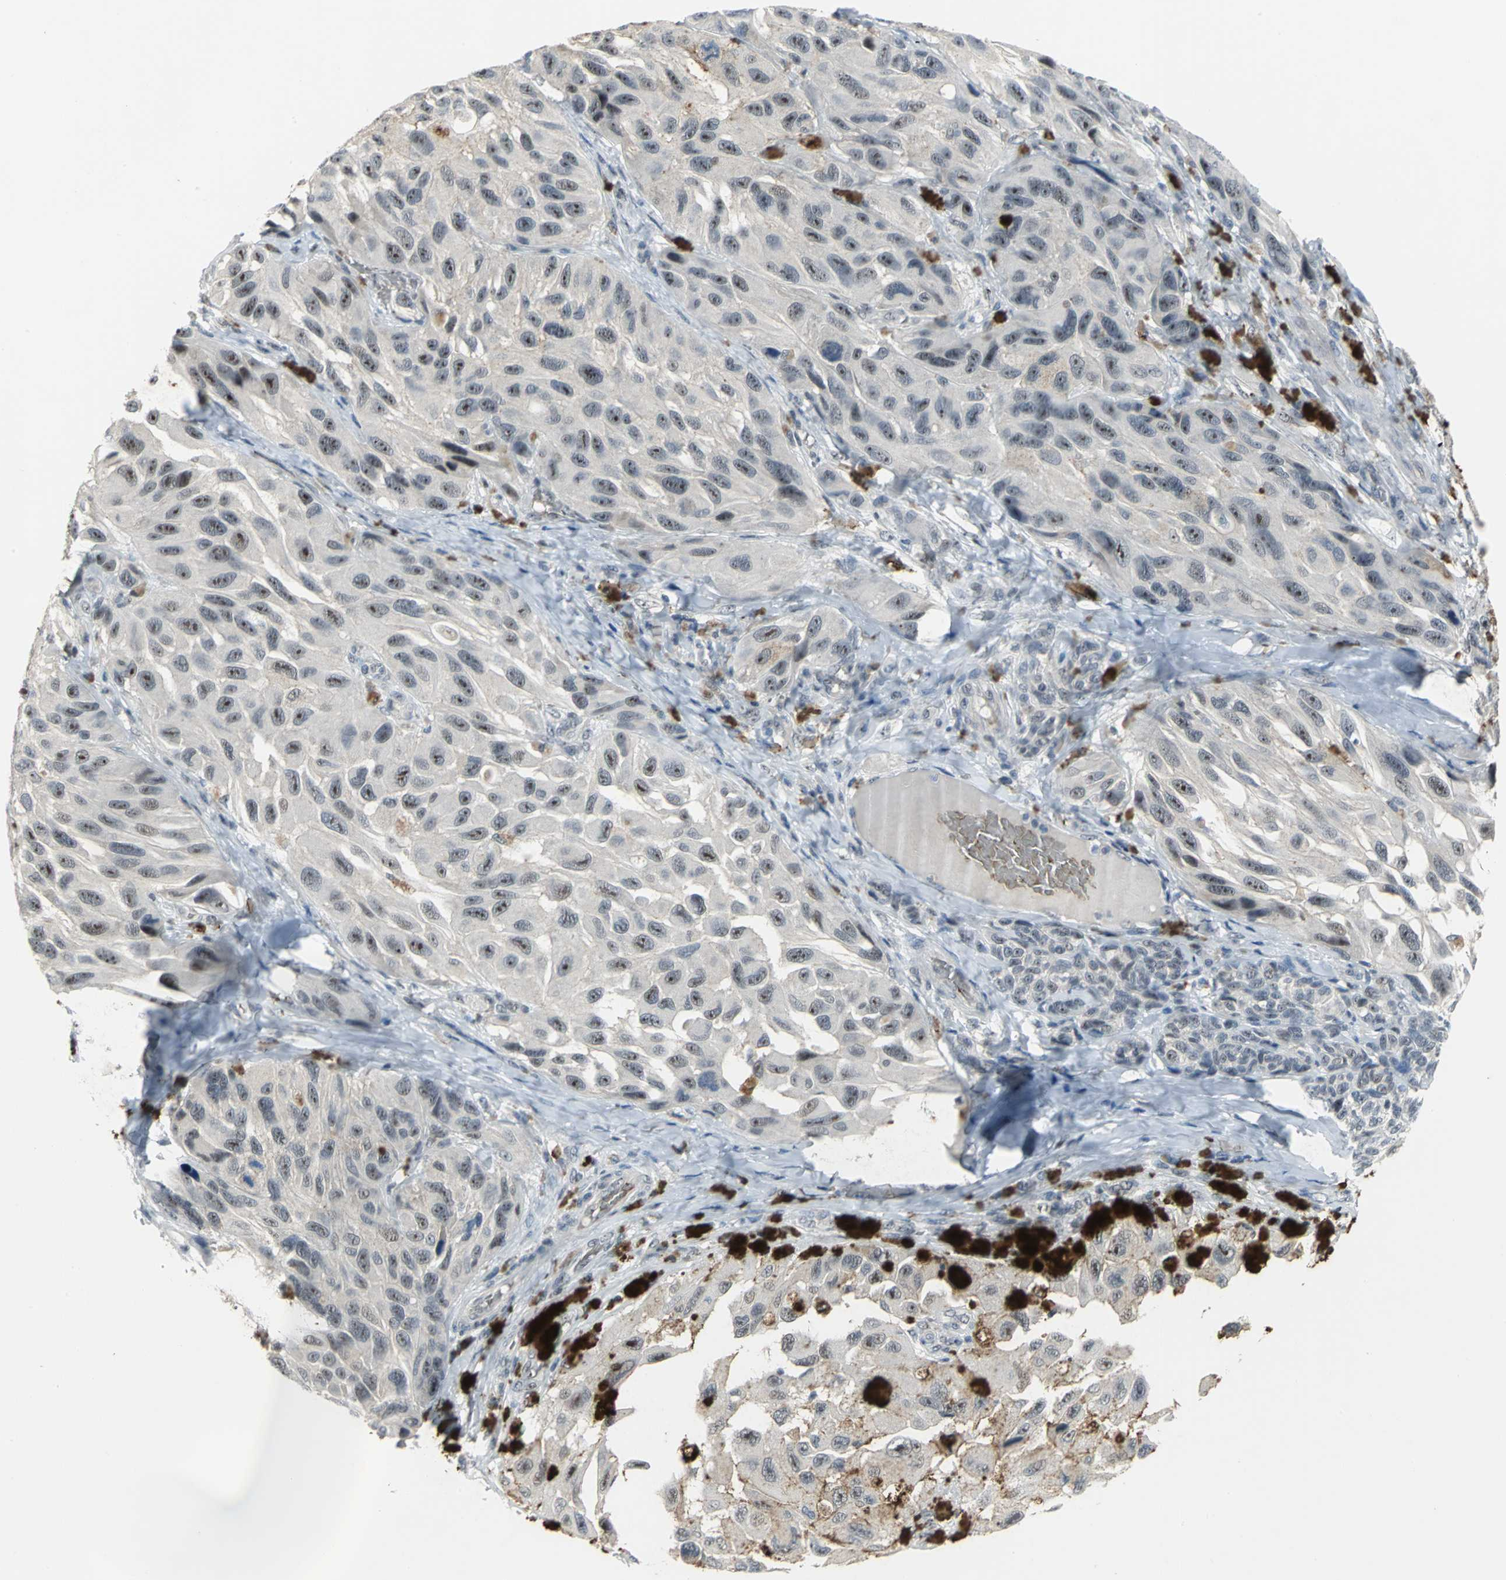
{"staining": {"intensity": "moderate", "quantity": "25%-75%", "location": "nuclear"}, "tissue": "melanoma", "cell_type": "Tumor cells", "image_type": "cancer", "snomed": [{"axis": "morphology", "description": "Malignant melanoma, NOS"}, {"axis": "topography", "description": "Skin"}], "caption": "Protein expression analysis of melanoma displays moderate nuclear expression in about 25%-75% of tumor cells.", "gene": "GLI3", "patient": {"sex": "female", "age": 73}}